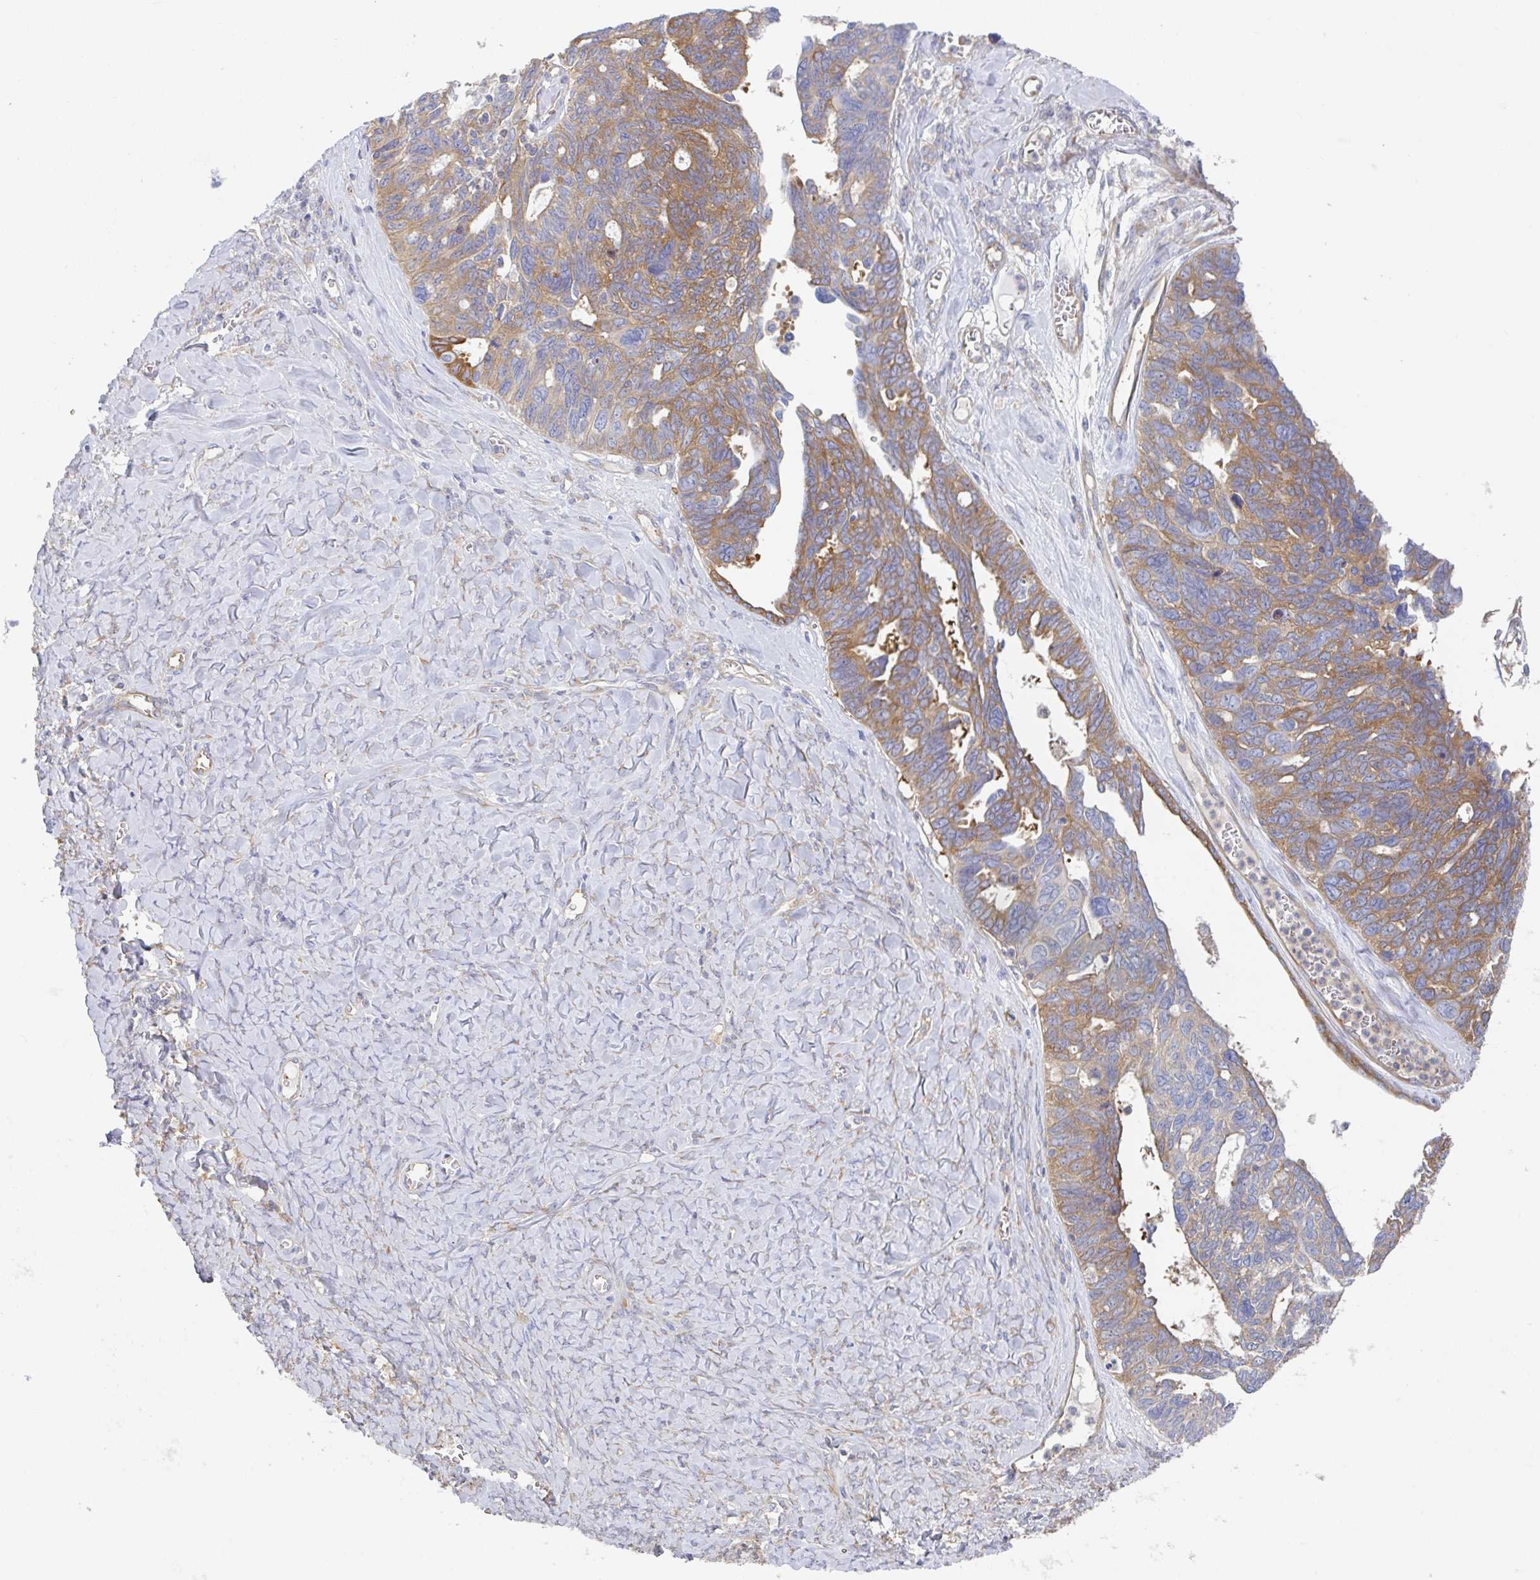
{"staining": {"intensity": "moderate", "quantity": "25%-75%", "location": "cytoplasmic/membranous"}, "tissue": "ovarian cancer", "cell_type": "Tumor cells", "image_type": "cancer", "snomed": [{"axis": "morphology", "description": "Cystadenocarcinoma, serous, NOS"}, {"axis": "topography", "description": "Ovary"}], "caption": "A medium amount of moderate cytoplasmic/membranous staining is seen in approximately 25%-75% of tumor cells in ovarian cancer tissue.", "gene": "AMPD2", "patient": {"sex": "female", "age": 79}}